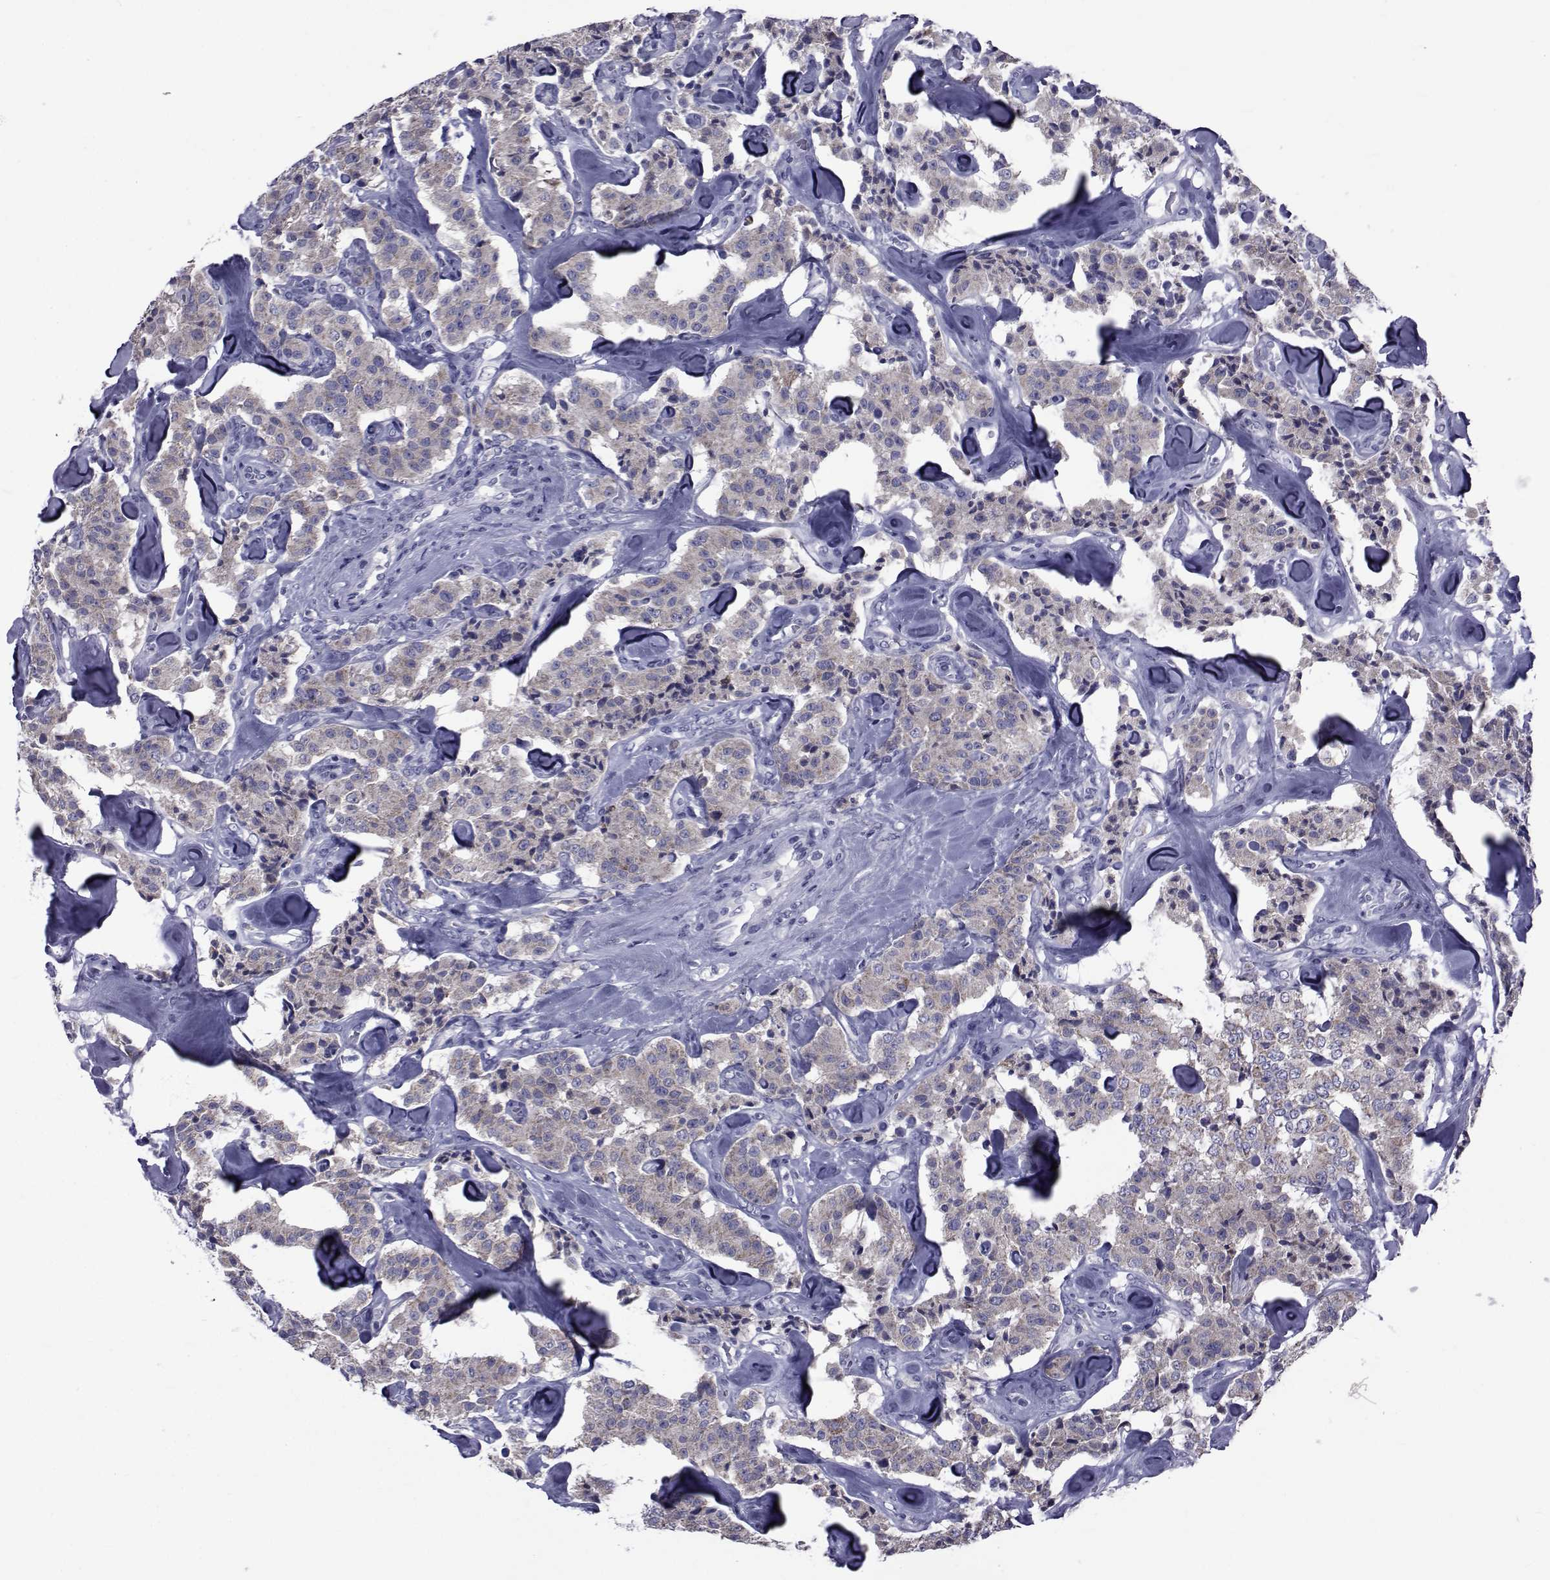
{"staining": {"intensity": "weak", "quantity": ">75%", "location": "cytoplasmic/membranous"}, "tissue": "carcinoid", "cell_type": "Tumor cells", "image_type": "cancer", "snomed": [{"axis": "morphology", "description": "Carcinoid, malignant, NOS"}, {"axis": "topography", "description": "Pancreas"}], "caption": "DAB immunohistochemical staining of human carcinoid shows weak cytoplasmic/membranous protein expression in about >75% of tumor cells. (IHC, brightfield microscopy, high magnification).", "gene": "GKAP1", "patient": {"sex": "male", "age": 41}}